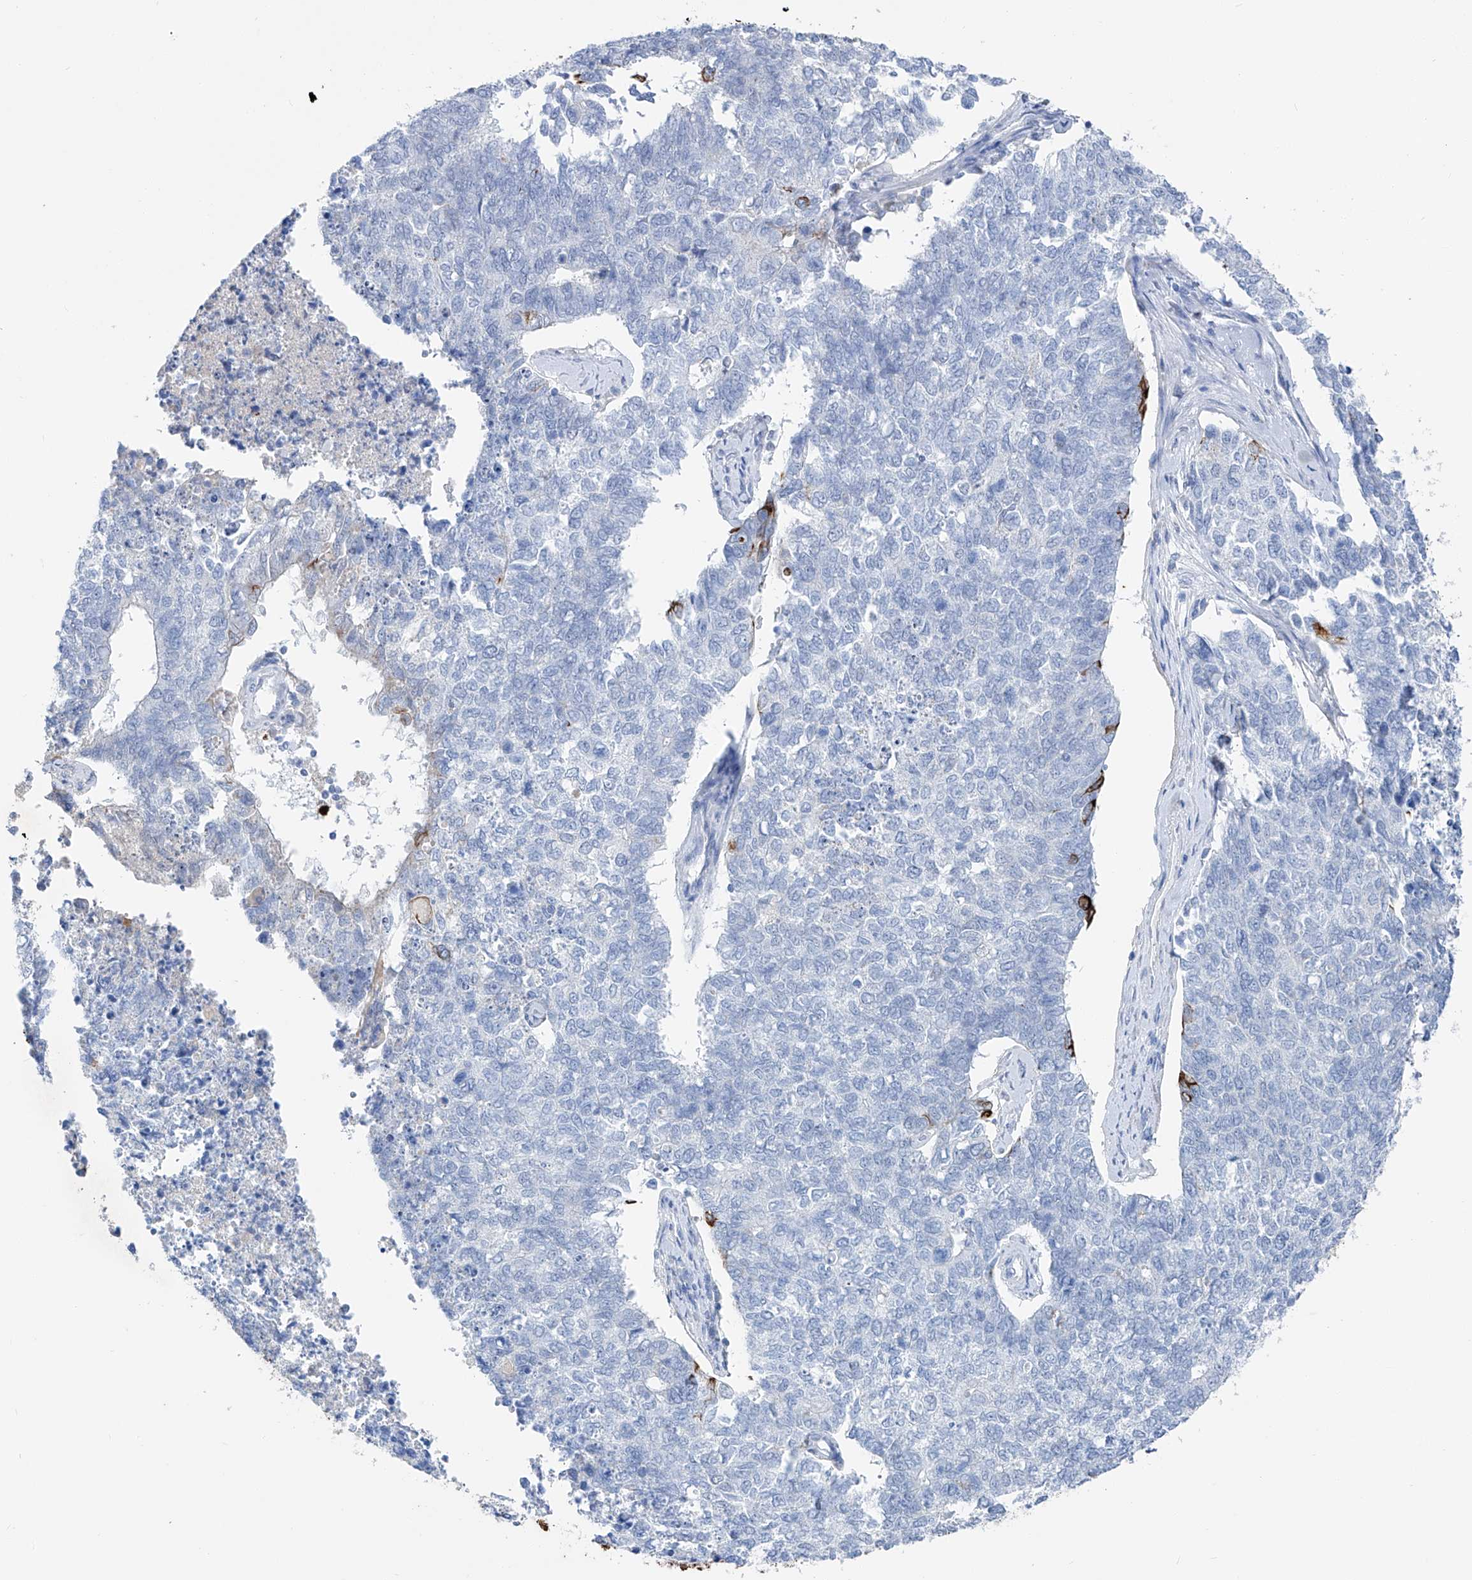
{"staining": {"intensity": "negative", "quantity": "none", "location": "none"}, "tissue": "cervical cancer", "cell_type": "Tumor cells", "image_type": "cancer", "snomed": [{"axis": "morphology", "description": "Squamous cell carcinoma, NOS"}, {"axis": "topography", "description": "Cervix"}], "caption": "DAB (3,3'-diaminobenzidine) immunohistochemical staining of human cervical cancer (squamous cell carcinoma) displays no significant positivity in tumor cells.", "gene": "FRS3", "patient": {"sex": "female", "age": 63}}